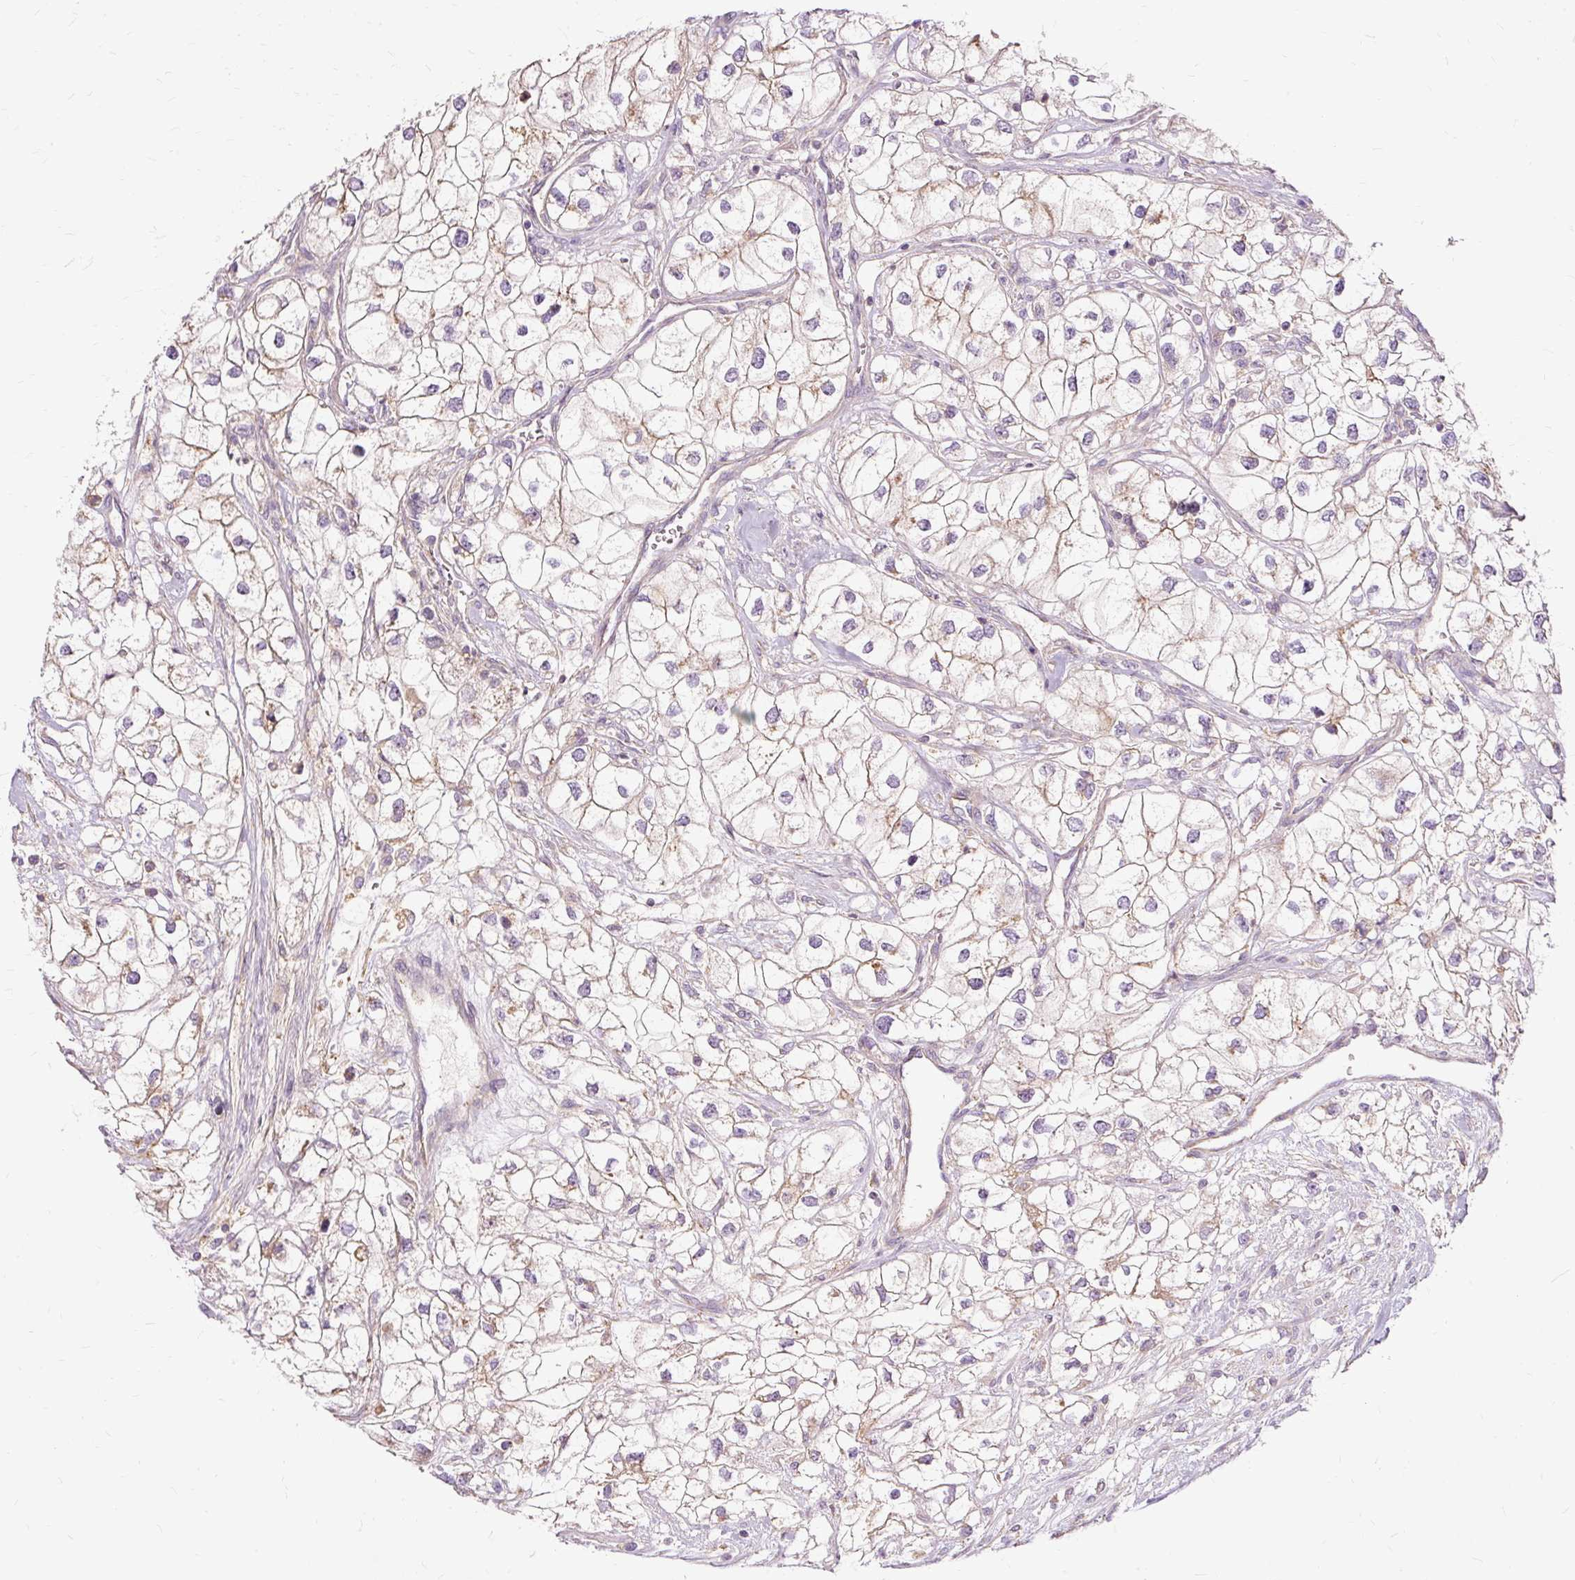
{"staining": {"intensity": "weak", "quantity": "<25%", "location": "cytoplasmic/membranous"}, "tissue": "renal cancer", "cell_type": "Tumor cells", "image_type": "cancer", "snomed": [{"axis": "morphology", "description": "Adenocarcinoma, NOS"}, {"axis": "topography", "description": "Kidney"}], "caption": "Human renal cancer (adenocarcinoma) stained for a protein using IHC reveals no expression in tumor cells.", "gene": "TSPAN8", "patient": {"sex": "male", "age": 59}}